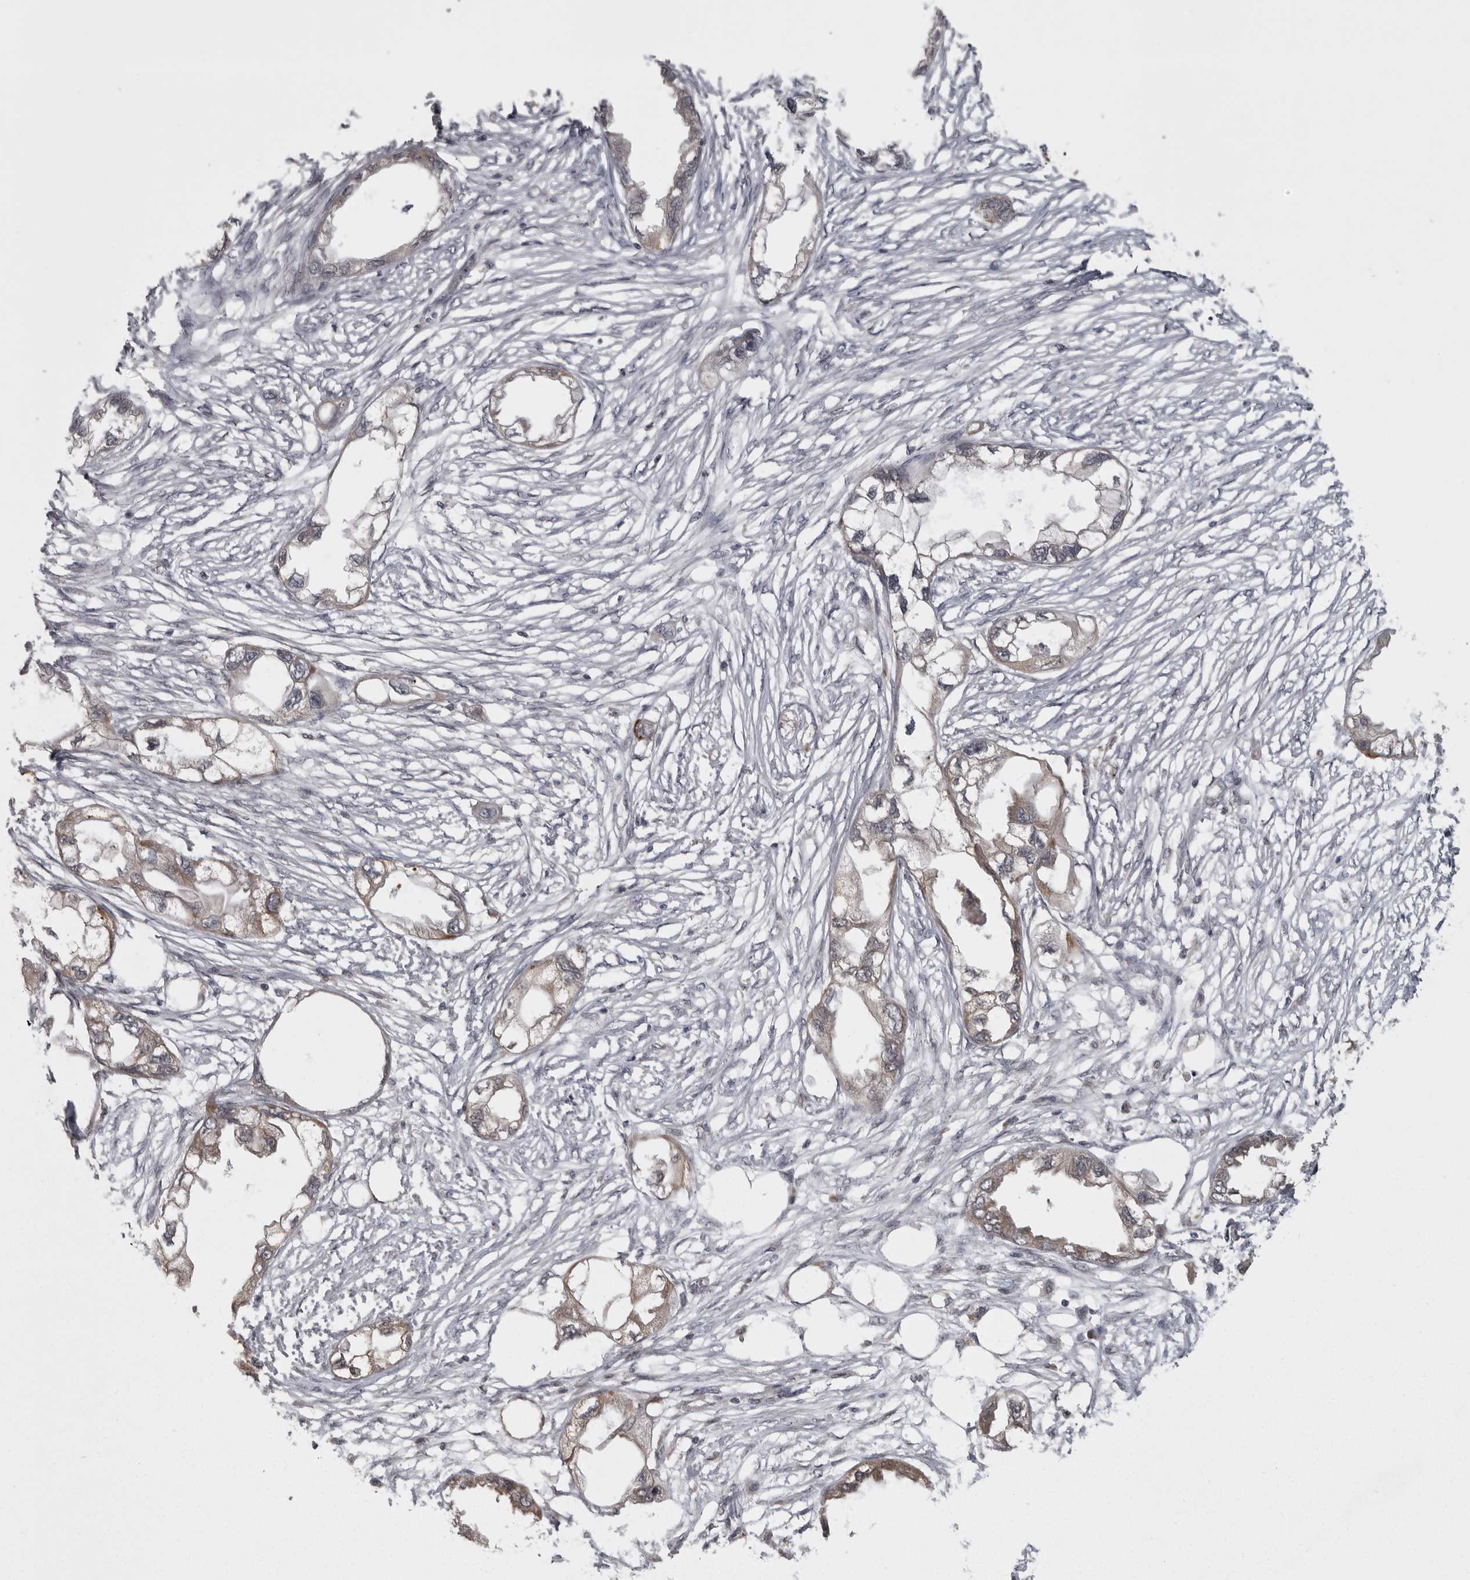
{"staining": {"intensity": "weak", "quantity": "<25%", "location": "cytoplasmic/membranous"}, "tissue": "endometrial cancer", "cell_type": "Tumor cells", "image_type": "cancer", "snomed": [{"axis": "morphology", "description": "Adenocarcinoma, NOS"}, {"axis": "morphology", "description": "Adenocarcinoma, metastatic, NOS"}, {"axis": "topography", "description": "Adipose tissue"}, {"axis": "topography", "description": "Endometrium"}], "caption": "Immunohistochemistry of adenocarcinoma (endometrial) displays no expression in tumor cells.", "gene": "PPP1R9A", "patient": {"sex": "female", "age": 67}}